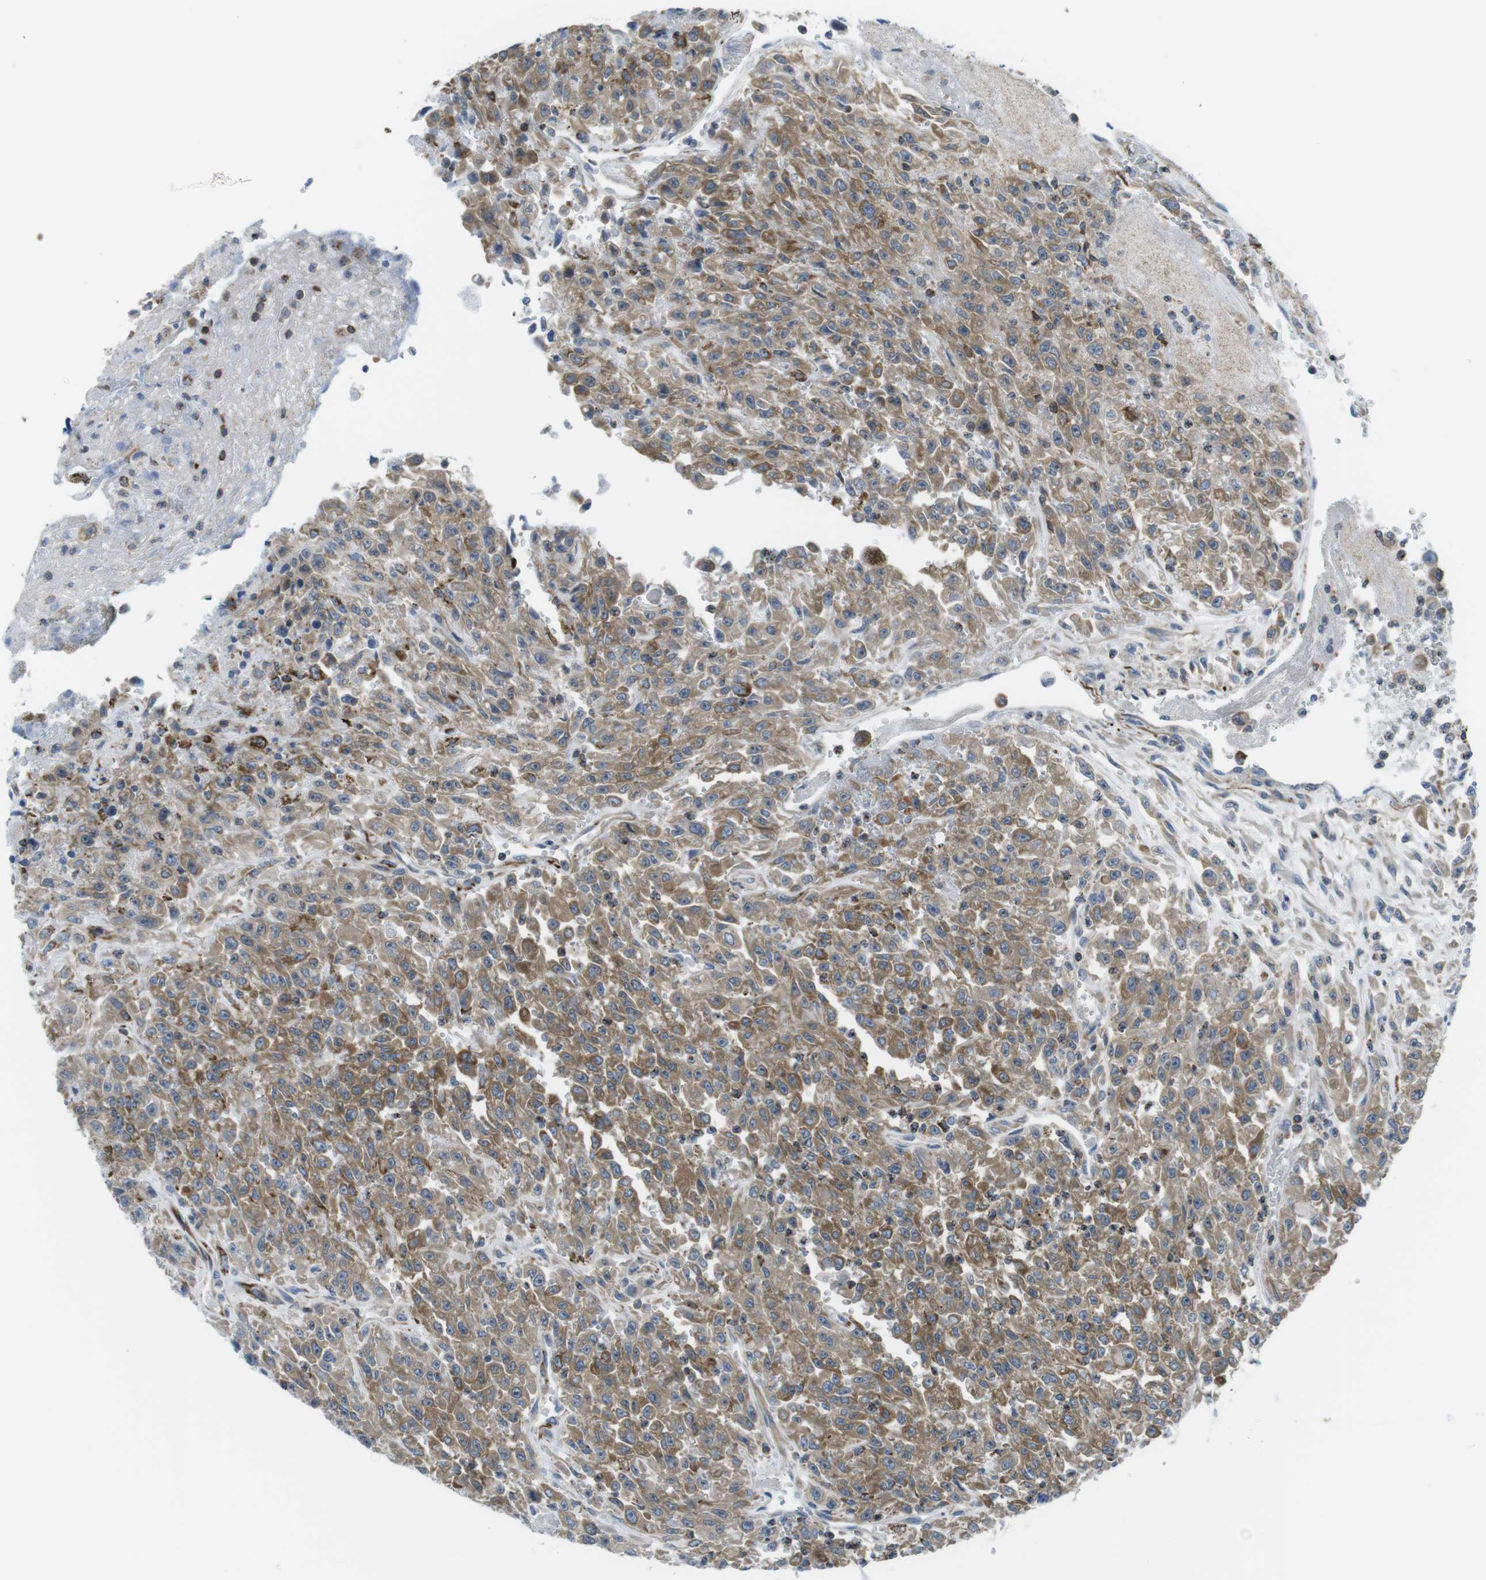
{"staining": {"intensity": "moderate", "quantity": ">75%", "location": "cytoplasmic/membranous"}, "tissue": "urothelial cancer", "cell_type": "Tumor cells", "image_type": "cancer", "snomed": [{"axis": "morphology", "description": "Urothelial carcinoma, High grade"}, {"axis": "topography", "description": "Urinary bladder"}], "caption": "Human urothelial cancer stained with a brown dye demonstrates moderate cytoplasmic/membranous positive positivity in approximately >75% of tumor cells.", "gene": "KCNE3", "patient": {"sex": "male", "age": 46}}